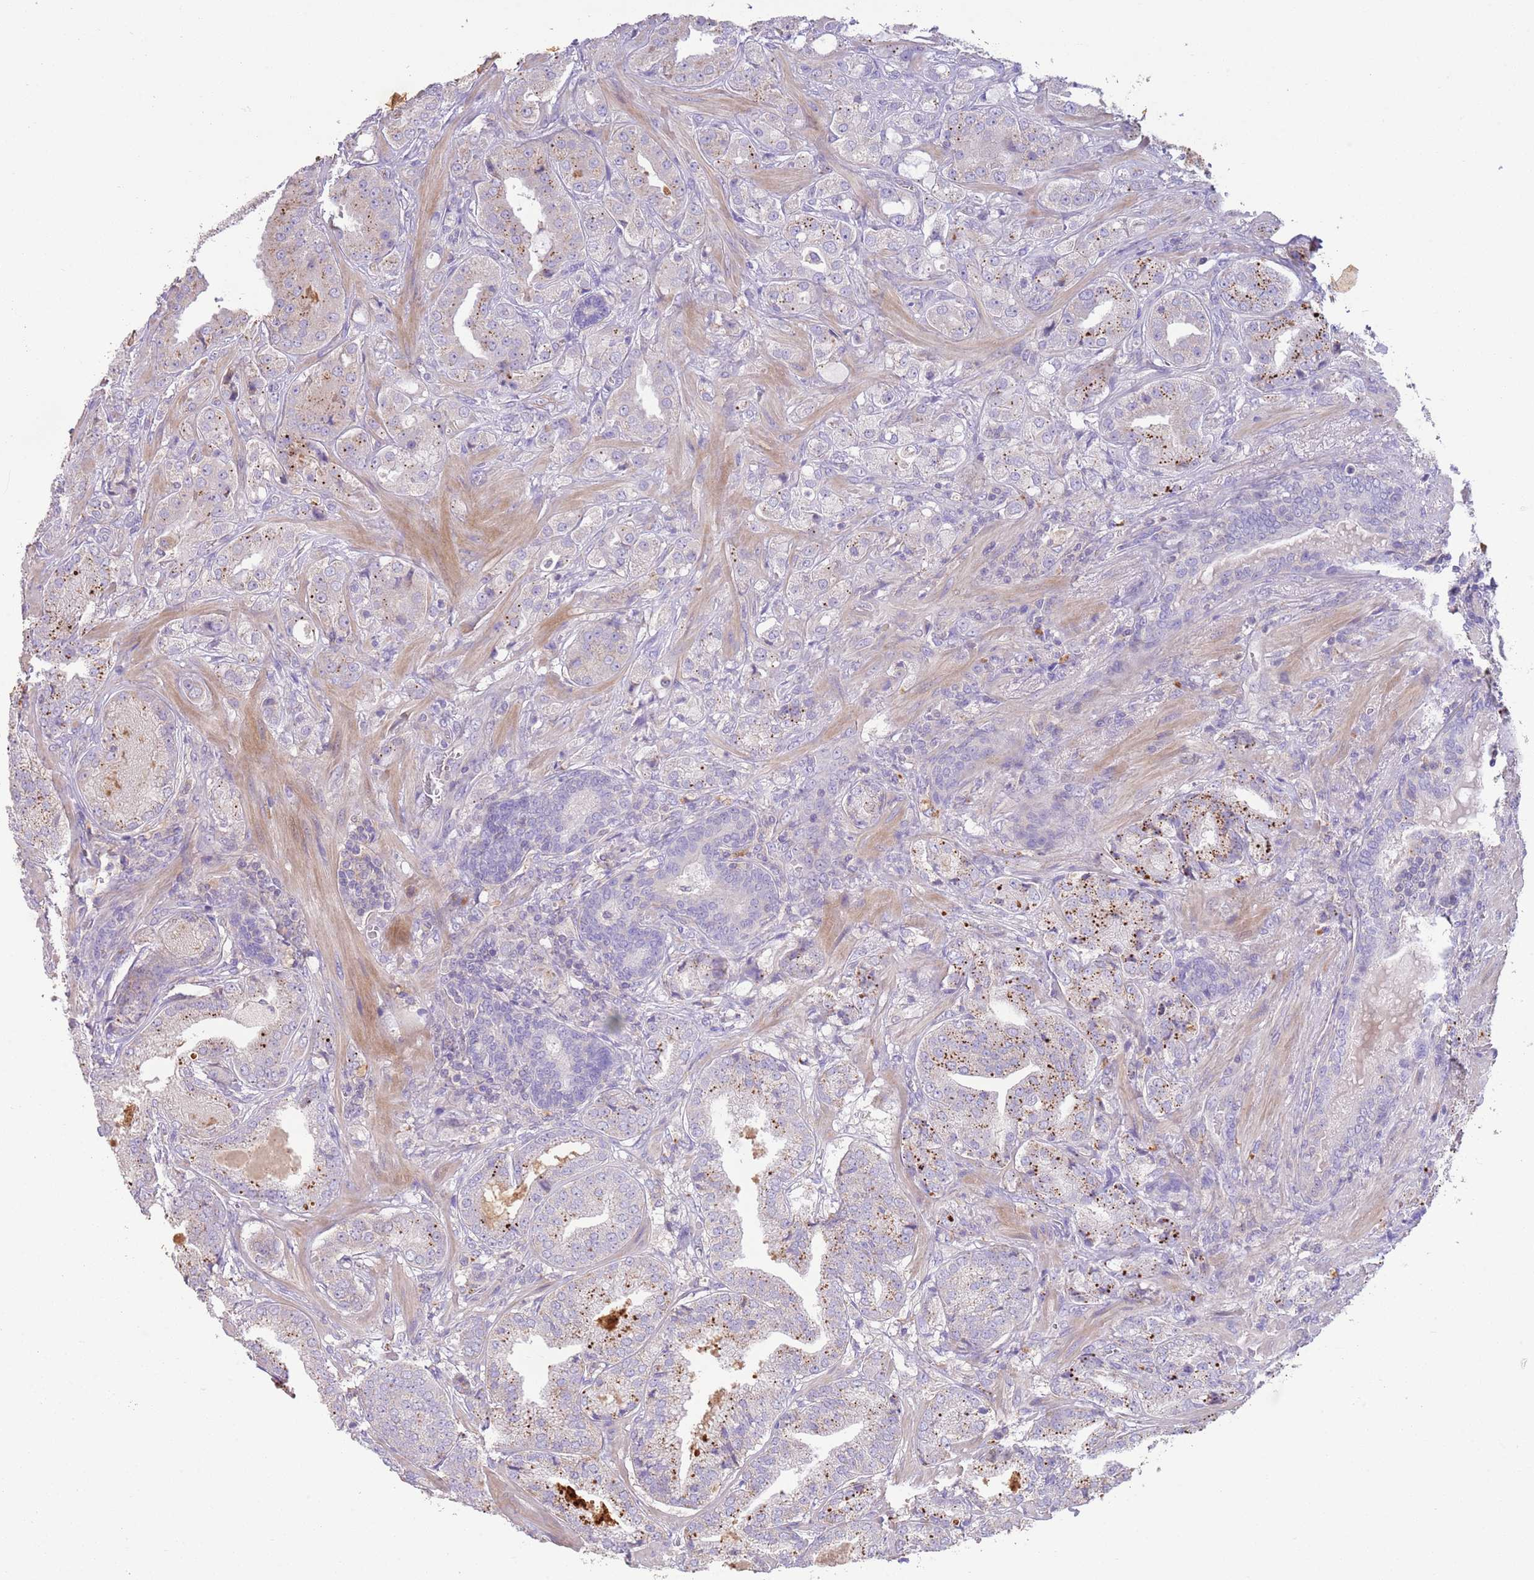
{"staining": {"intensity": "moderate", "quantity": "25%-75%", "location": "cytoplasmic/membranous"}, "tissue": "prostate cancer", "cell_type": "Tumor cells", "image_type": "cancer", "snomed": [{"axis": "morphology", "description": "Adenocarcinoma, High grade"}, {"axis": "topography", "description": "Prostate"}], "caption": "A brown stain shows moderate cytoplasmic/membranous positivity of a protein in prostate cancer tumor cells. (DAB IHC with brightfield microscopy, high magnification).", "gene": "SFTPA1", "patient": {"sex": "male", "age": 63}}